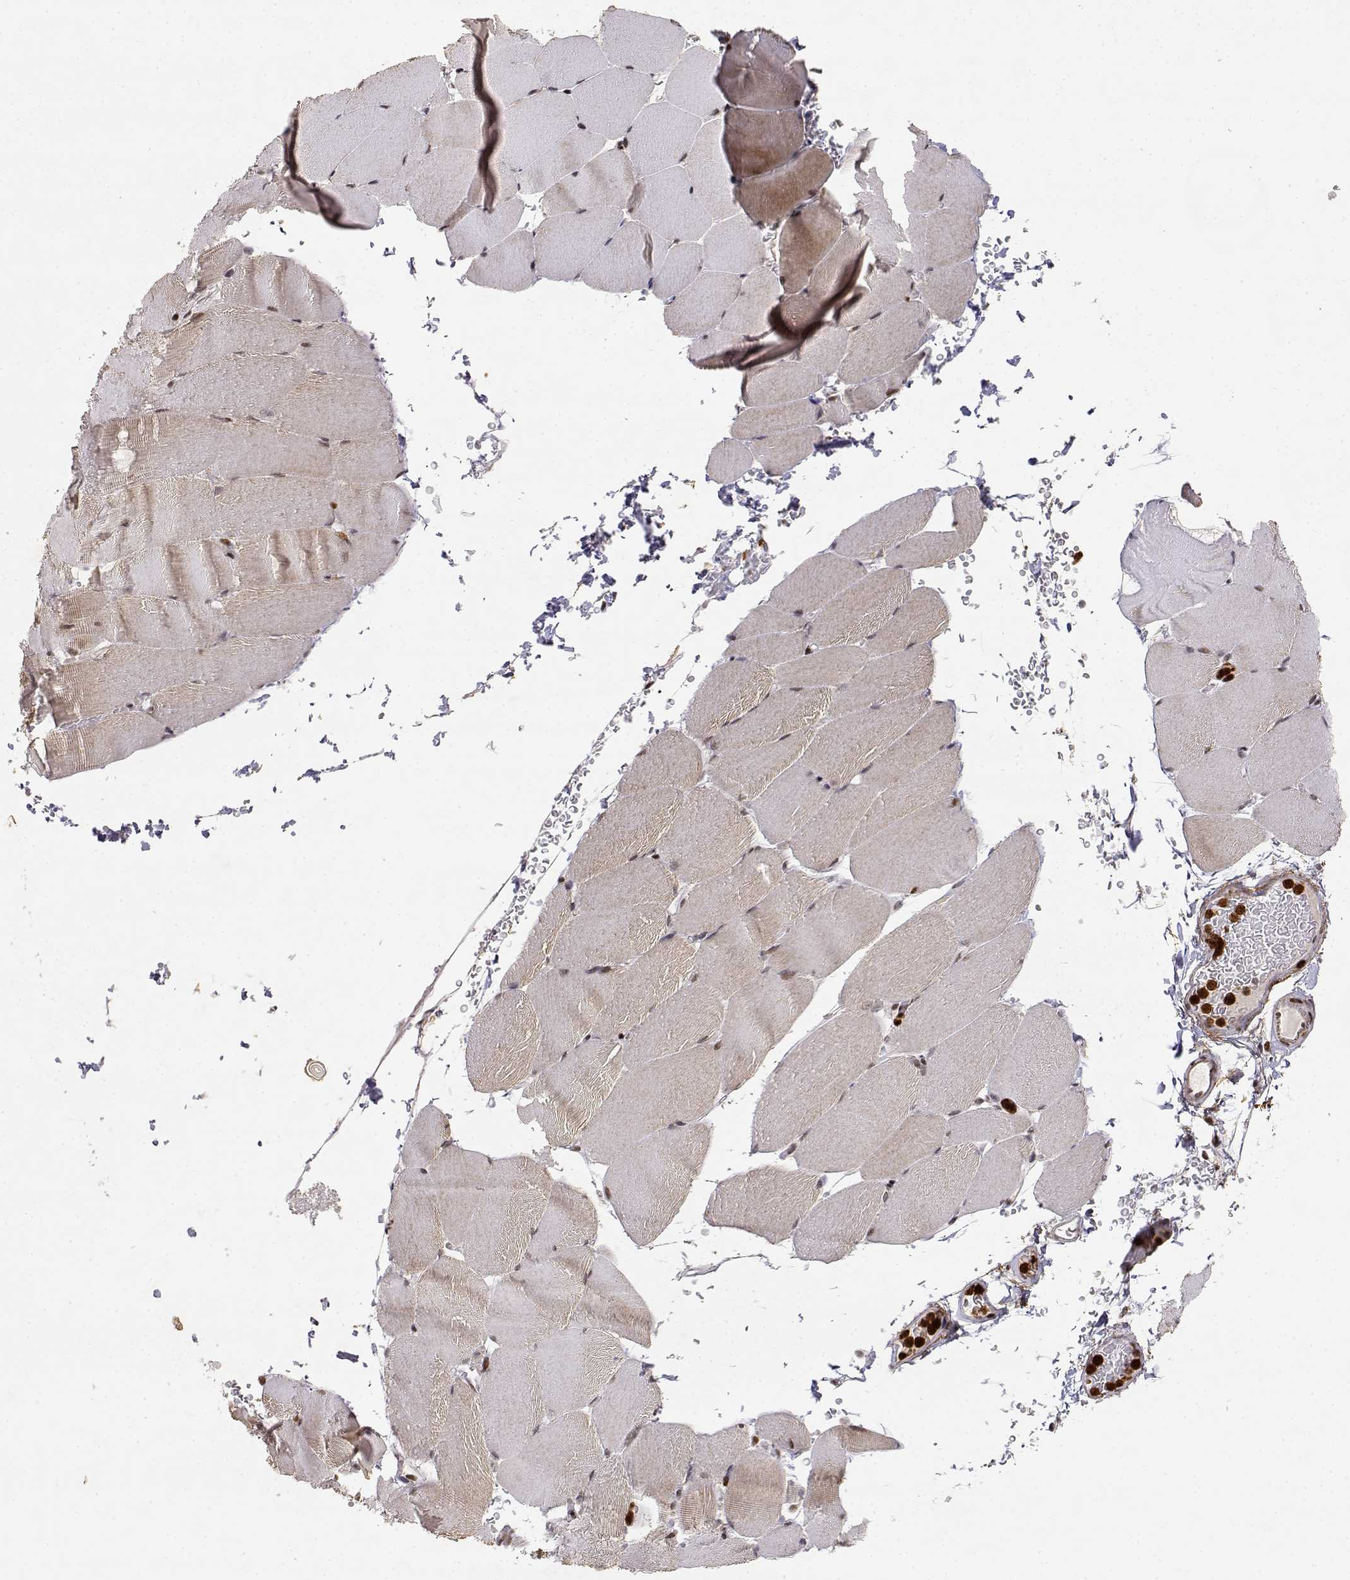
{"staining": {"intensity": "weak", "quantity": "25%-75%", "location": "nuclear"}, "tissue": "skeletal muscle", "cell_type": "Myocytes", "image_type": "normal", "snomed": [{"axis": "morphology", "description": "Normal tissue, NOS"}, {"axis": "topography", "description": "Skeletal muscle"}], "caption": "Protein positivity by immunohistochemistry (IHC) displays weak nuclear expression in about 25%-75% of myocytes in normal skeletal muscle. (IHC, brightfield microscopy, high magnification).", "gene": "RSF1", "patient": {"sex": "female", "age": 37}}